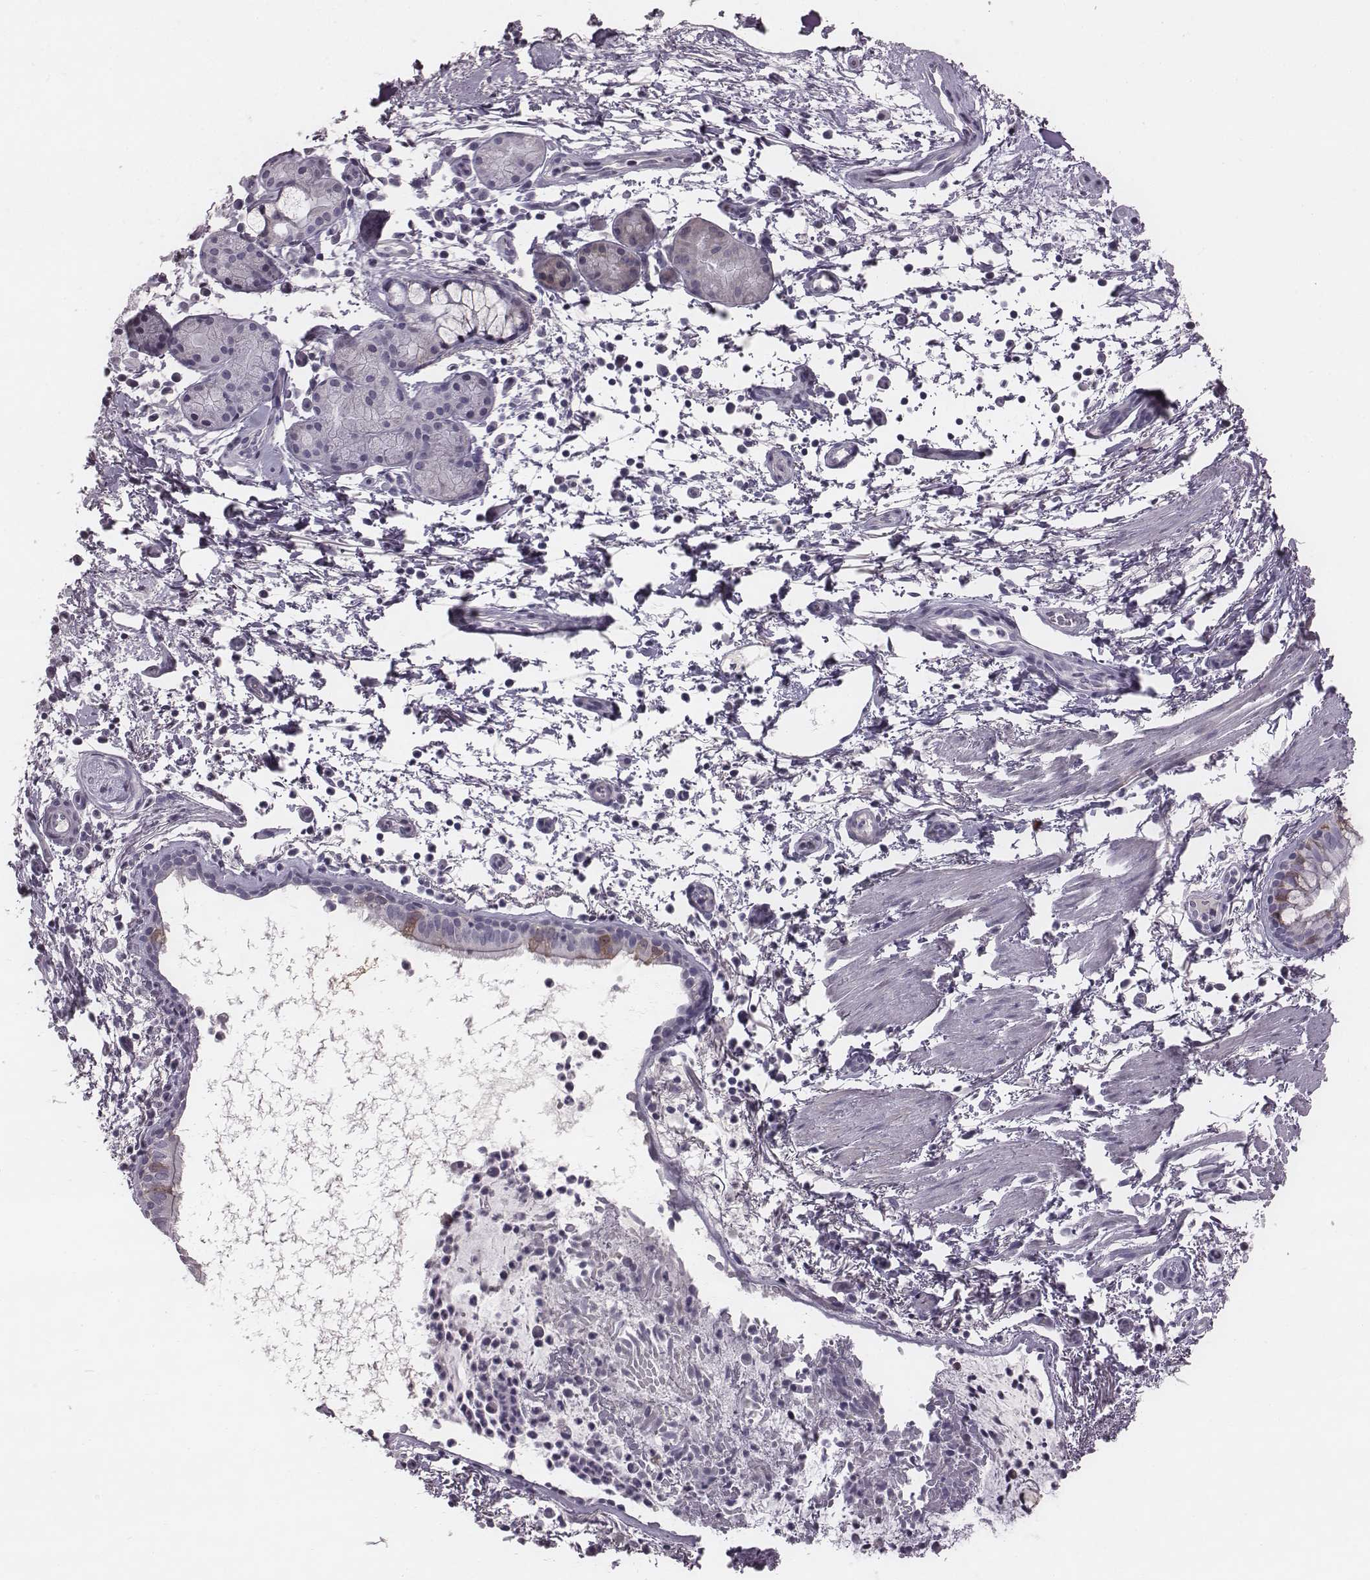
{"staining": {"intensity": "moderate", "quantity": "<25%", "location": "cytoplasmic/membranous"}, "tissue": "bronchus", "cell_type": "Respiratory epithelial cells", "image_type": "normal", "snomed": [{"axis": "morphology", "description": "Normal tissue, NOS"}, {"axis": "topography", "description": "Bronchus"}], "caption": "A photomicrograph of bronchus stained for a protein shows moderate cytoplasmic/membranous brown staining in respiratory epithelial cells.", "gene": "ENSG00000284762", "patient": {"sex": "female", "age": 64}}